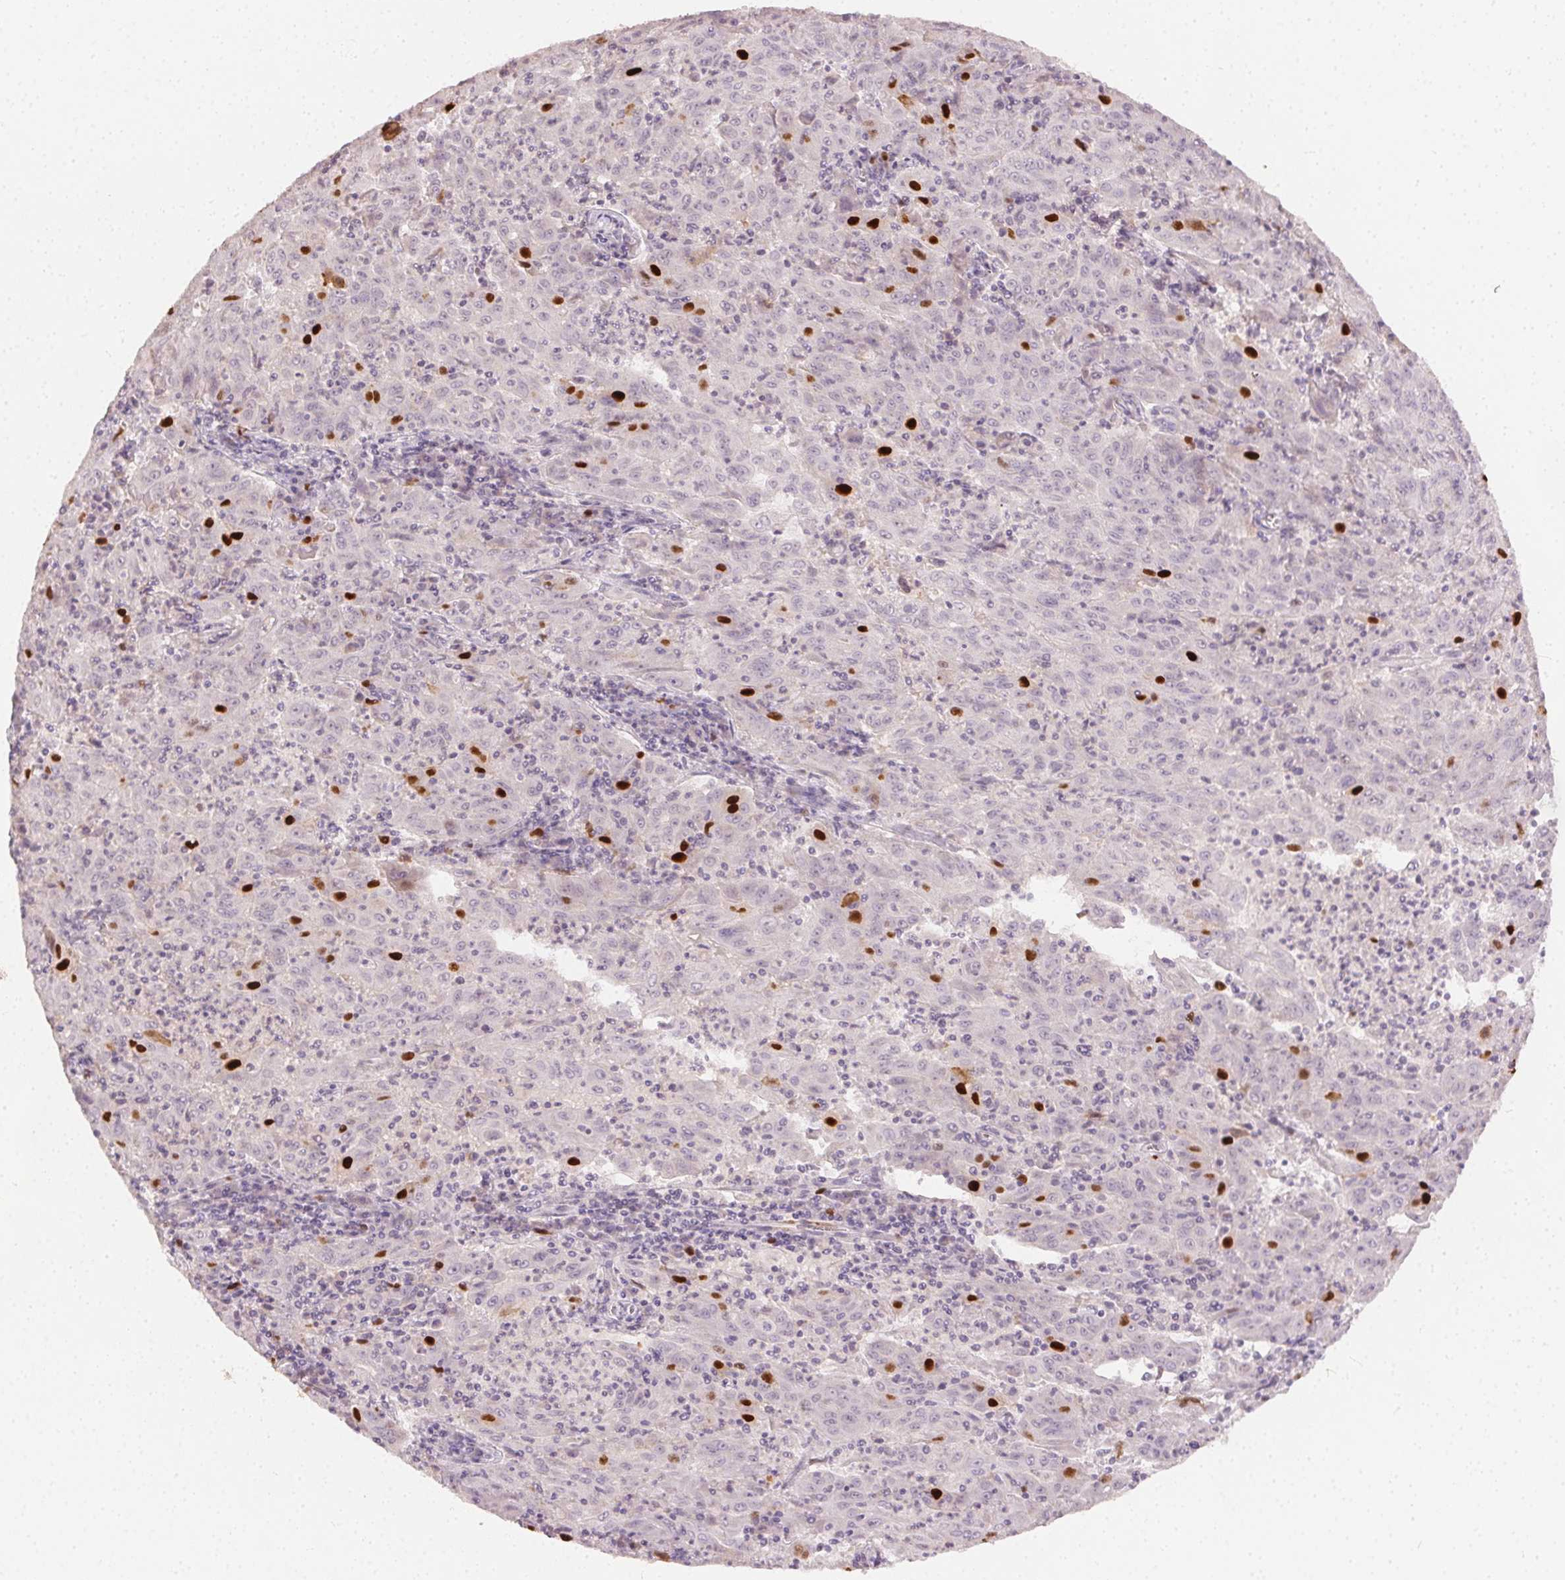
{"staining": {"intensity": "strong", "quantity": "<25%", "location": "nuclear"}, "tissue": "pancreatic cancer", "cell_type": "Tumor cells", "image_type": "cancer", "snomed": [{"axis": "morphology", "description": "Adenocarcinoma, NOS"}, {"axis": "topography", "description": "Pancreas"}], "caption": "Immunohistochemical staining of human pancreatic adenocarcinoma exhibits medium levels of strong nuclear staining in about <25% of tumor cells. Ihc stains the protein of interest in brown and the nuclei are stained blue.", "gene": "ANLN", "patient": {"sex": "male", "age": 63}}